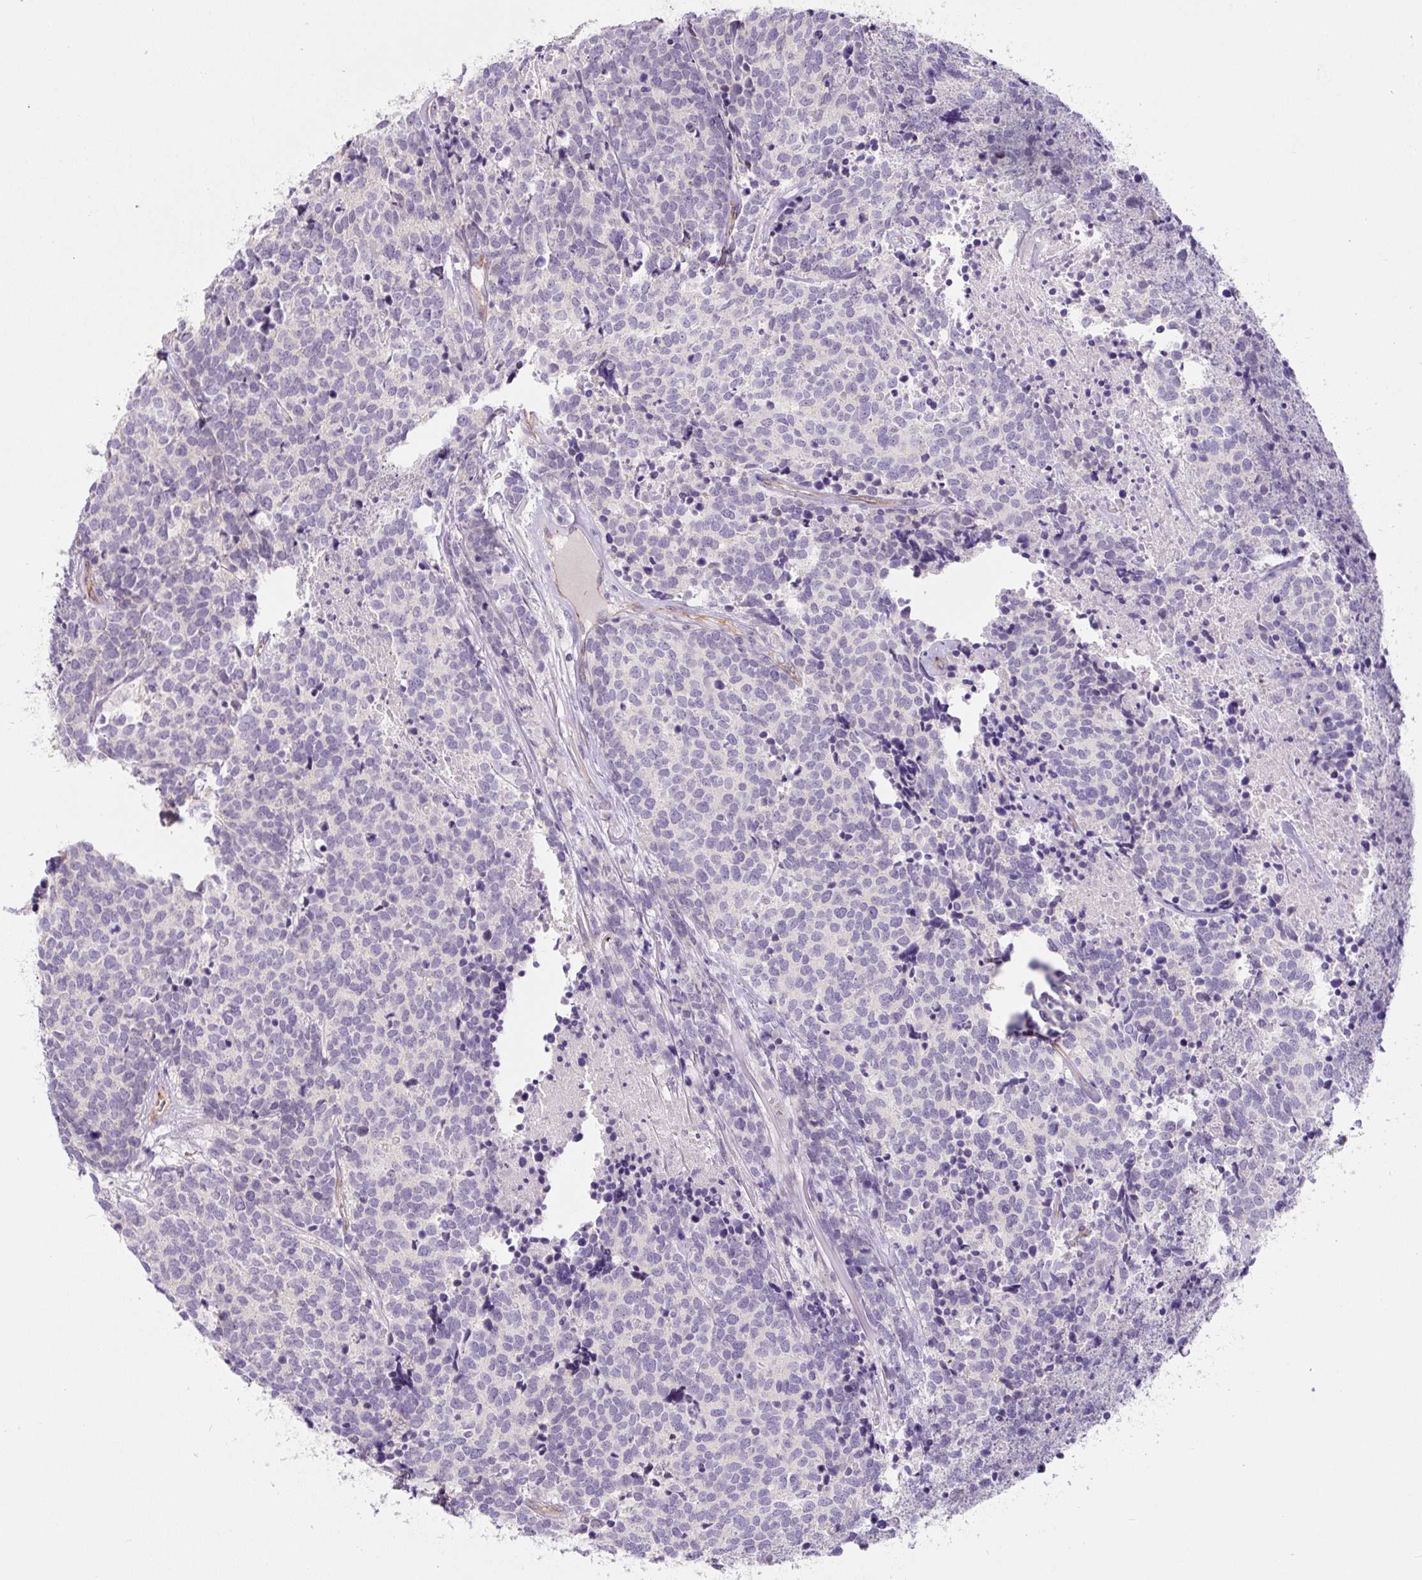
{"staining": {"intensity": "negative", "quantity": "none", "location": "none"}, "tissue": "carcinoid", "cell_type": "Tumor cells", "image_type": "cancer", "snomed": [{"axis": "morphology", "description": "Carcinoid, malignant, NOS"}, {"axis": "topography", "description": "Skin"}], "caption": "There is no significant expression in tumor cells of carcinoid.", "gene": "CCL25", "patient": {"sex": "female", "age": 79}}